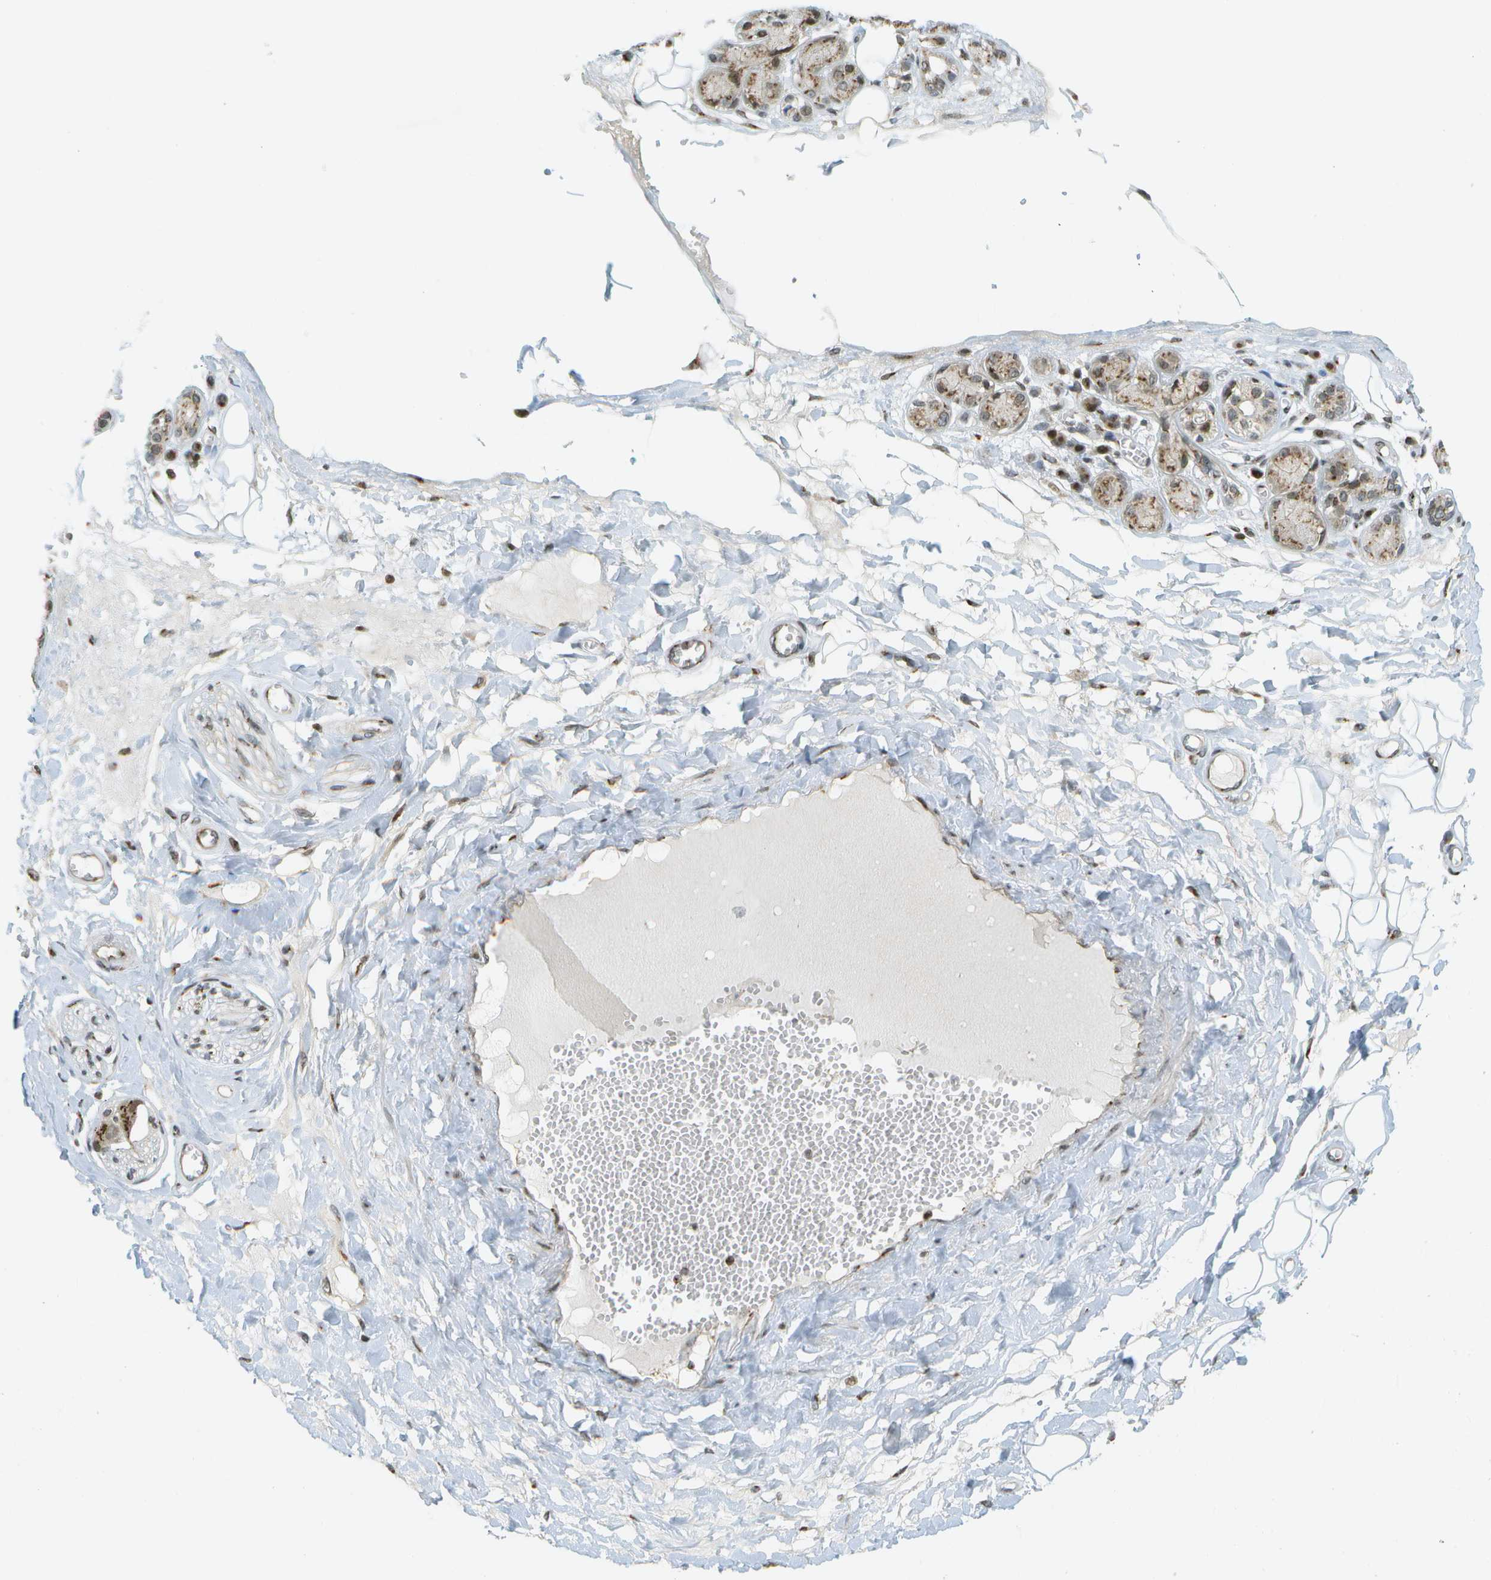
{"staining": {"intensity": "moderate", "quantity": ">75%", "location": "nuclear"}, "tissue": "adipose tissue", "cell_type": "Adipocytes", "image_type": "normal", "snomed": [{"axis": "morphology", "description": "Normal tissue, NOS"}, {"axis": "morphology", "description": "Inflammation, NOS"}, {"axis": "topography", "description": "Salivary gland"}, {"axis": "topography", "description": "Peripheral nerve tissue"}], "caption": "Adipose tissue stained for a protein (brown) reveals moderate nuclear positive staining in about >75% of adipocytes.", "gene": "EVC", "patient": {"sex": "female", "age": 75}}